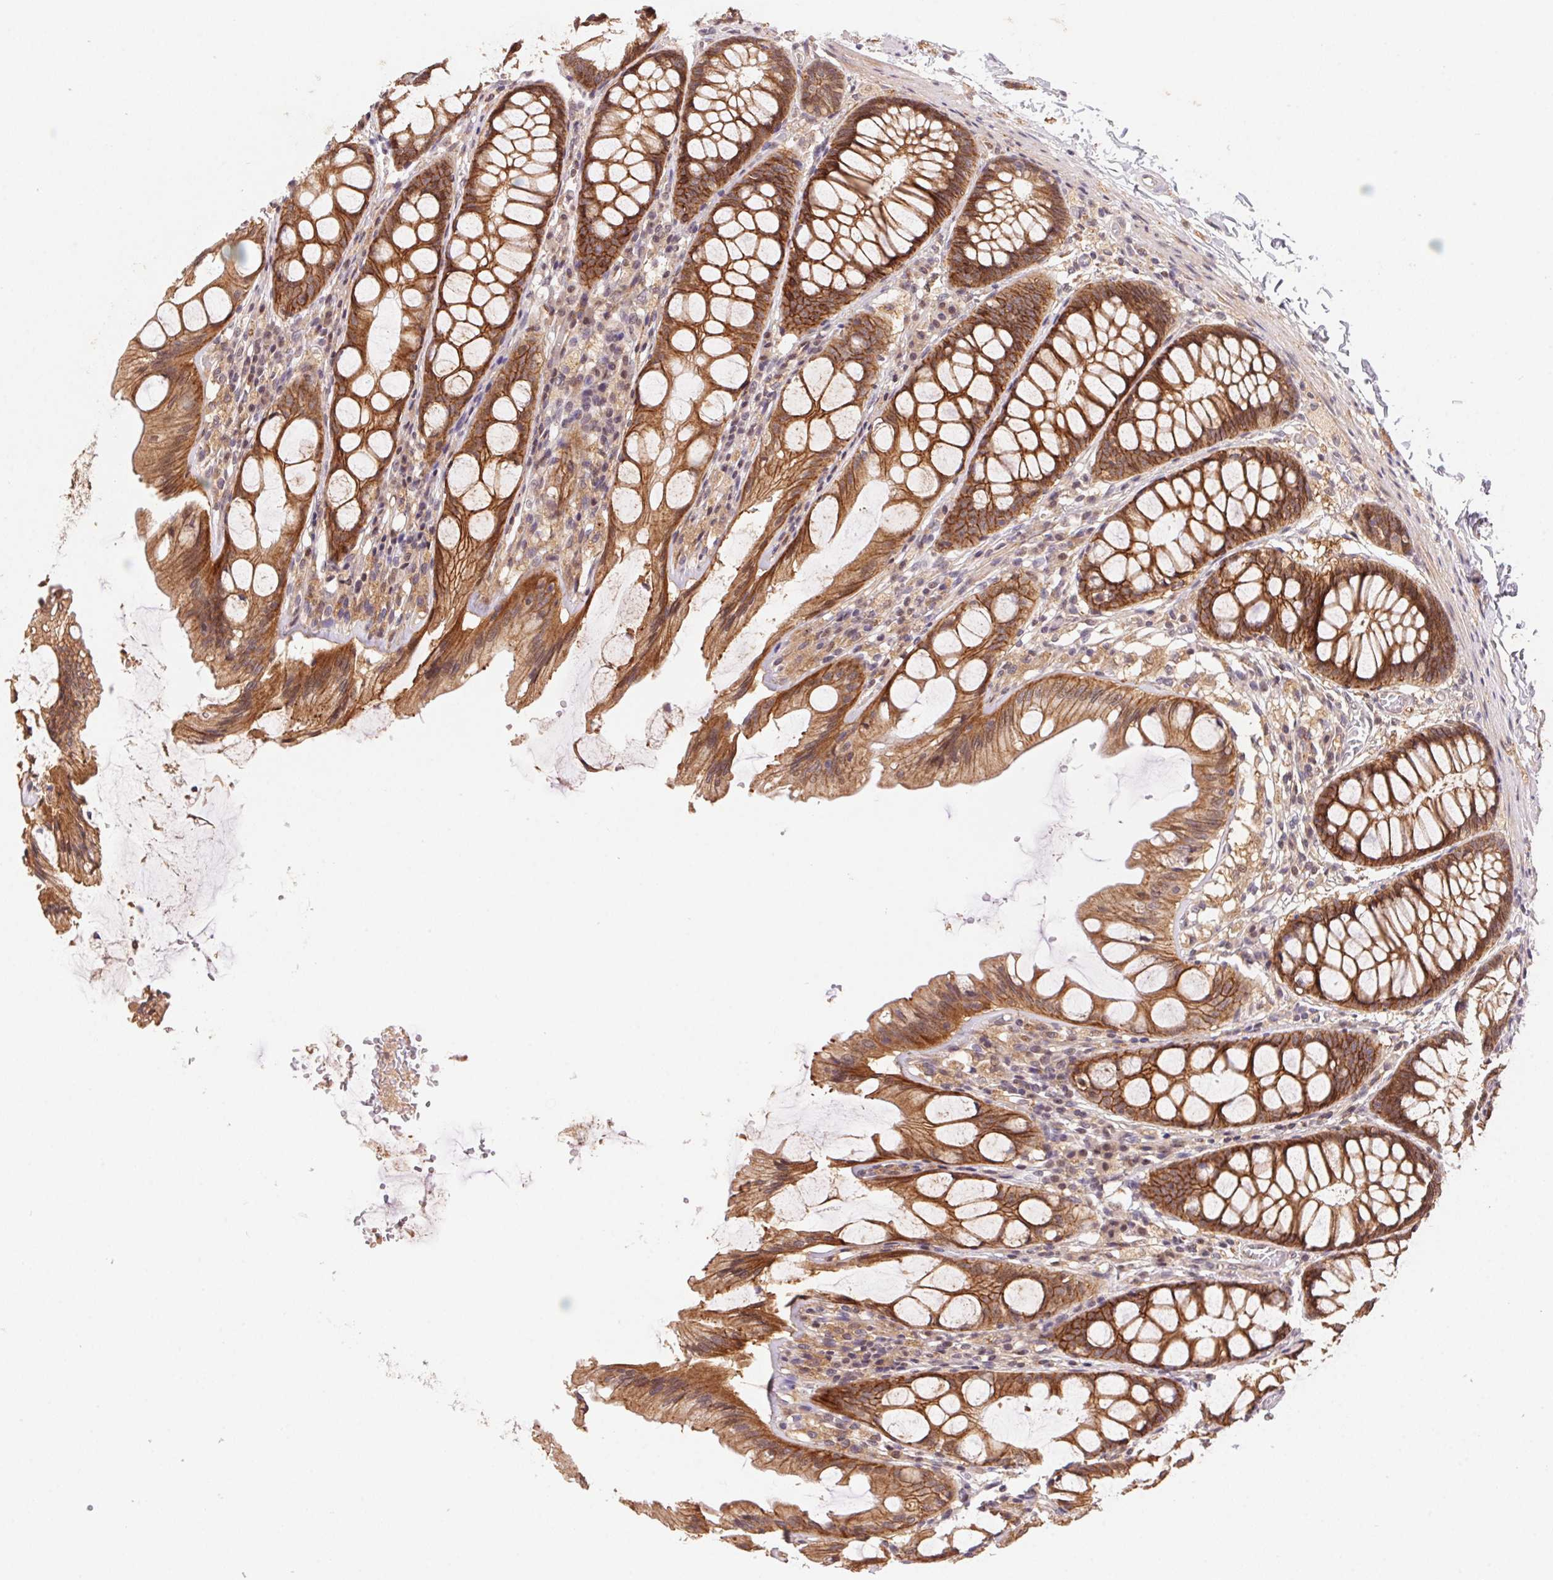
{"staining": {"intensity": "weak", "quantity": "<25%", "location": "cytoplasmic/membranous"}, "tissue": "colon", "cell_type": "Endothelial cells", "image_type": "normal", "snomed": [{"axis": "morphology", "description": "Normal tissue, NOS"}, {"axis": "topography", "description": "Colon"}], "caption": "Protein analysis of unremarkable colon shows no significant positivity in endothelial cells.", "gene": "SLC52A2", "patient": {"sex": "male", "age": 47}}